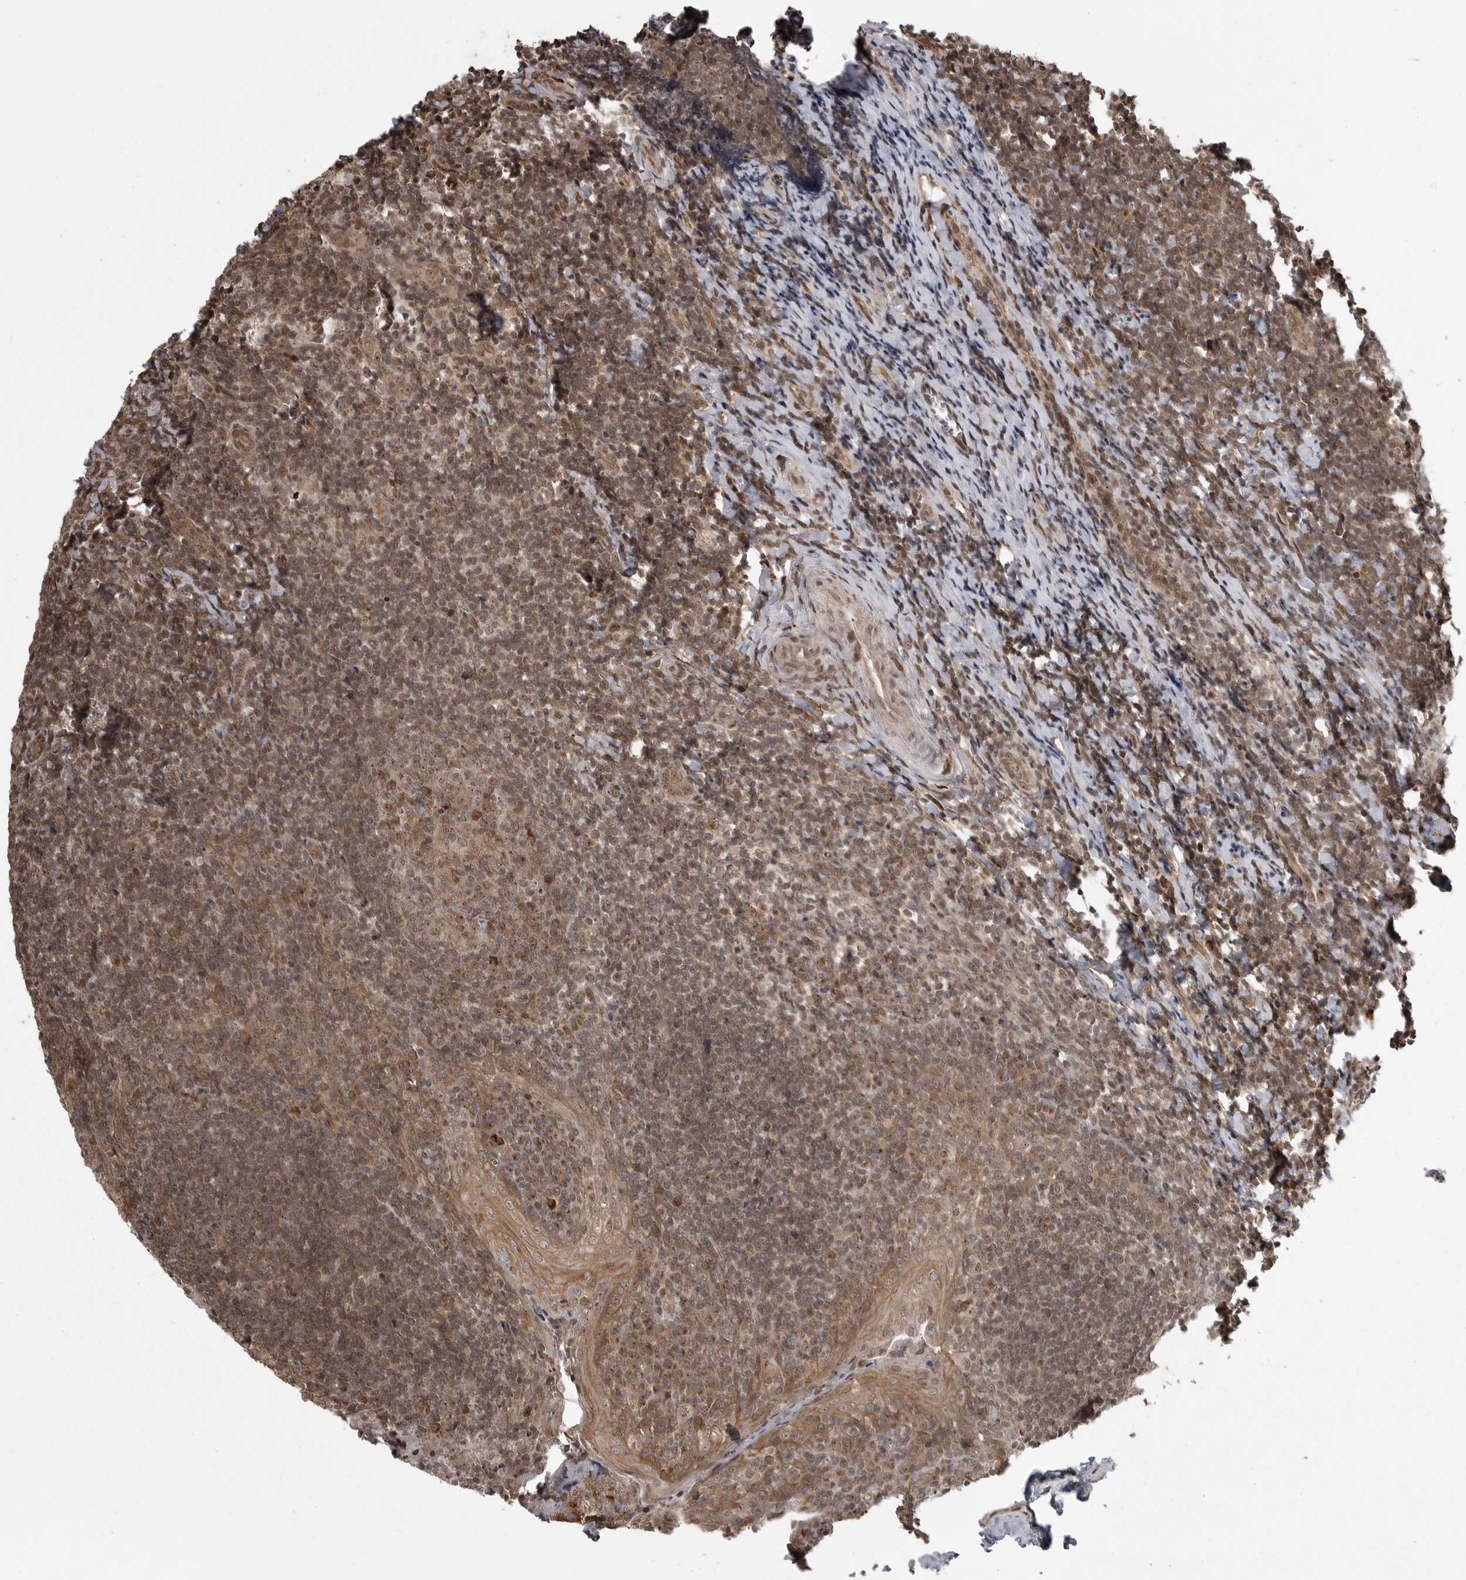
{"staining": {"intensity": "moderate", "quantity": ">75%", "location": "cytoplasmic/membranous"}, "tissue": "tonsil", "cell_type": "Germinal center cells", "image_type": "normal", "snomed": [{"axis": "morphology", "description": "Normal tissue, NOS"}, {"axis": "topography", "description": "Tonsil"}], "caption": "High-magnification brightfield microscopy of benign tonsil stained with DAB (brown) and counterstained with hematoxylin (blue). germinal center cells exhibit moderate cytoplasmic/membranous staining is identified in about>75% of cells.", "gene": "DNAJC8", "patient": {"sex": "male", "age": 27}}